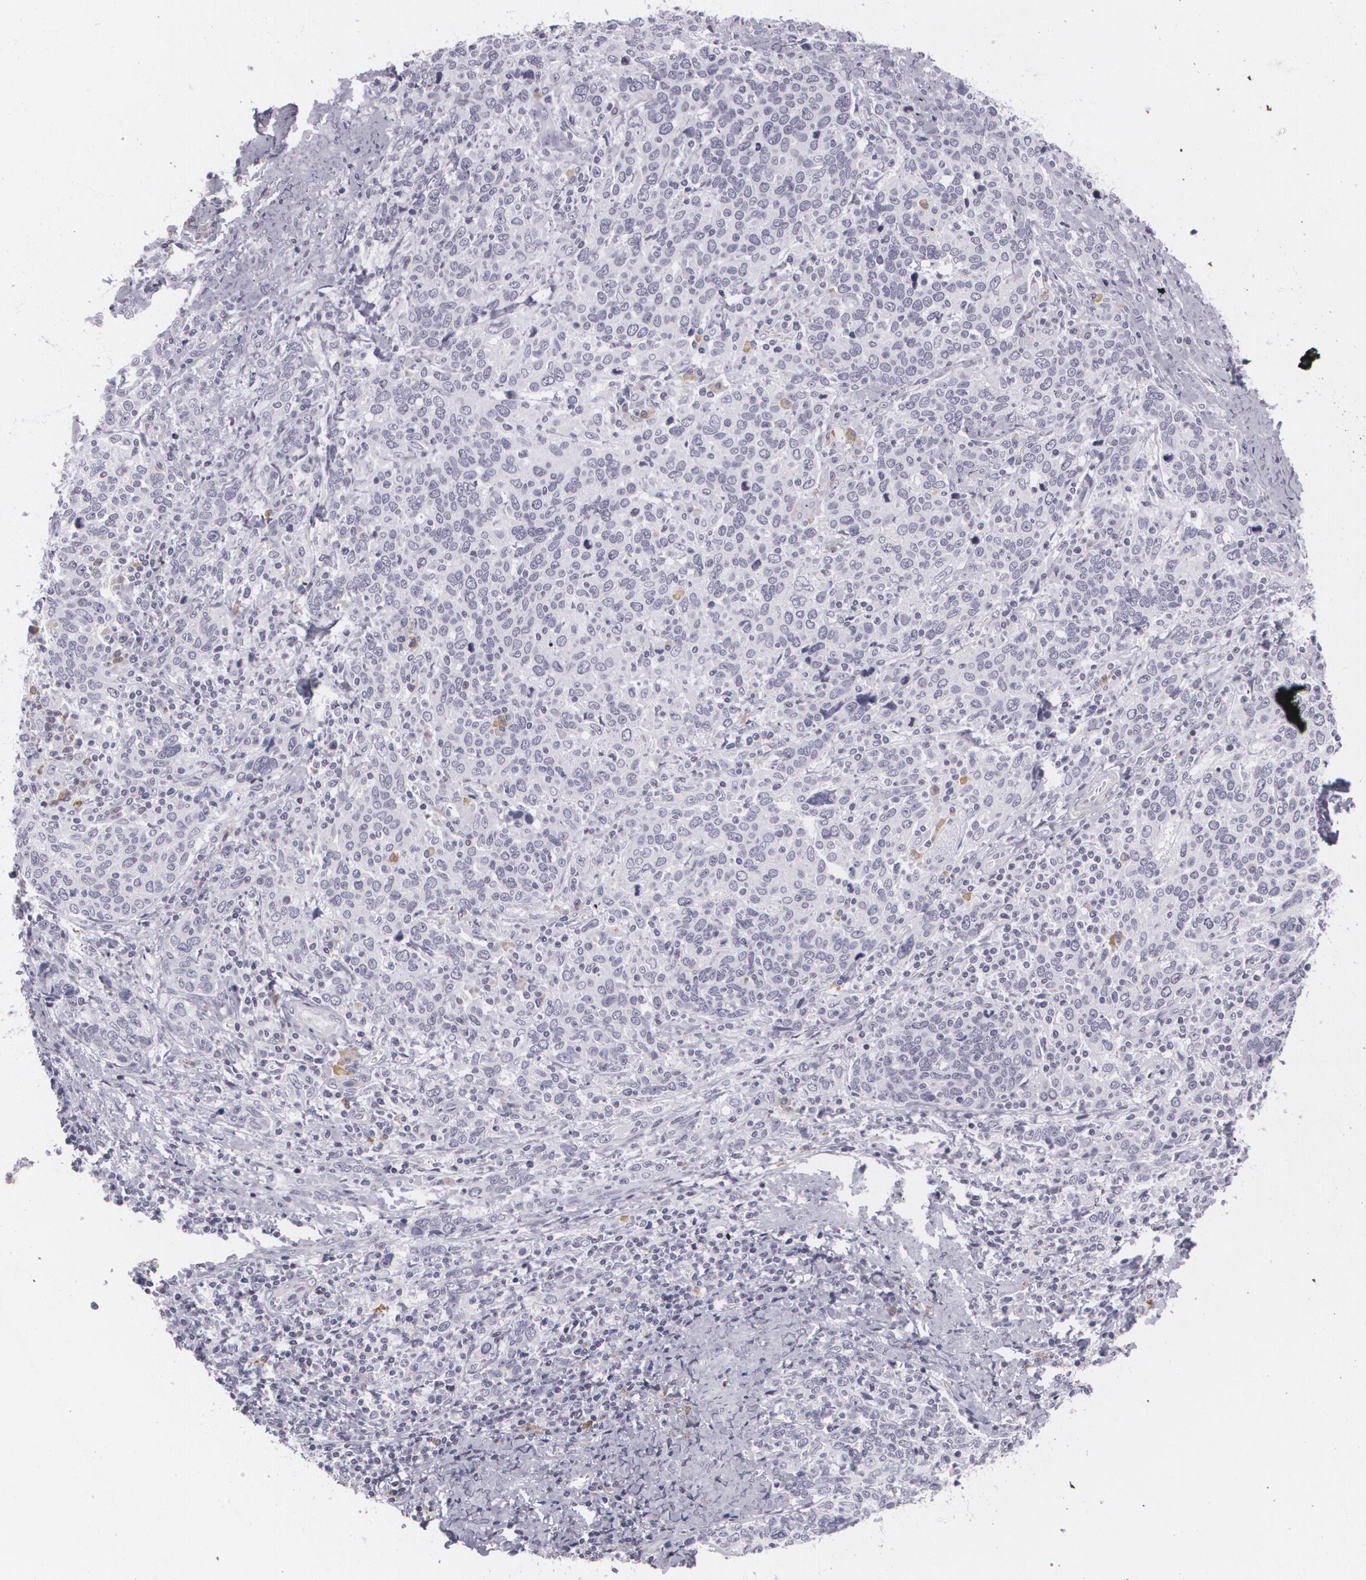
{"staining": {"intensity": "negative", "quantity": "none", "location": "none"}, "tissue": "cervical cancer", "cell_type": "Tumor cells", "image_type": "cancer", "snomed": [{"axis": "morphology", "description": "Squamous cell carcinoma, NOS"}, {"axis": "topography", "description": "Cervix"}], "caption": "The photomicrograph demonstrates no staining of tumor cells in cervical cancer. The staining is performed using DAB brown chromogen with nuclei counter-stained in using hematoxylin.", "gene": "MAP2", "patient": {"sex": "female", "age": 41}}